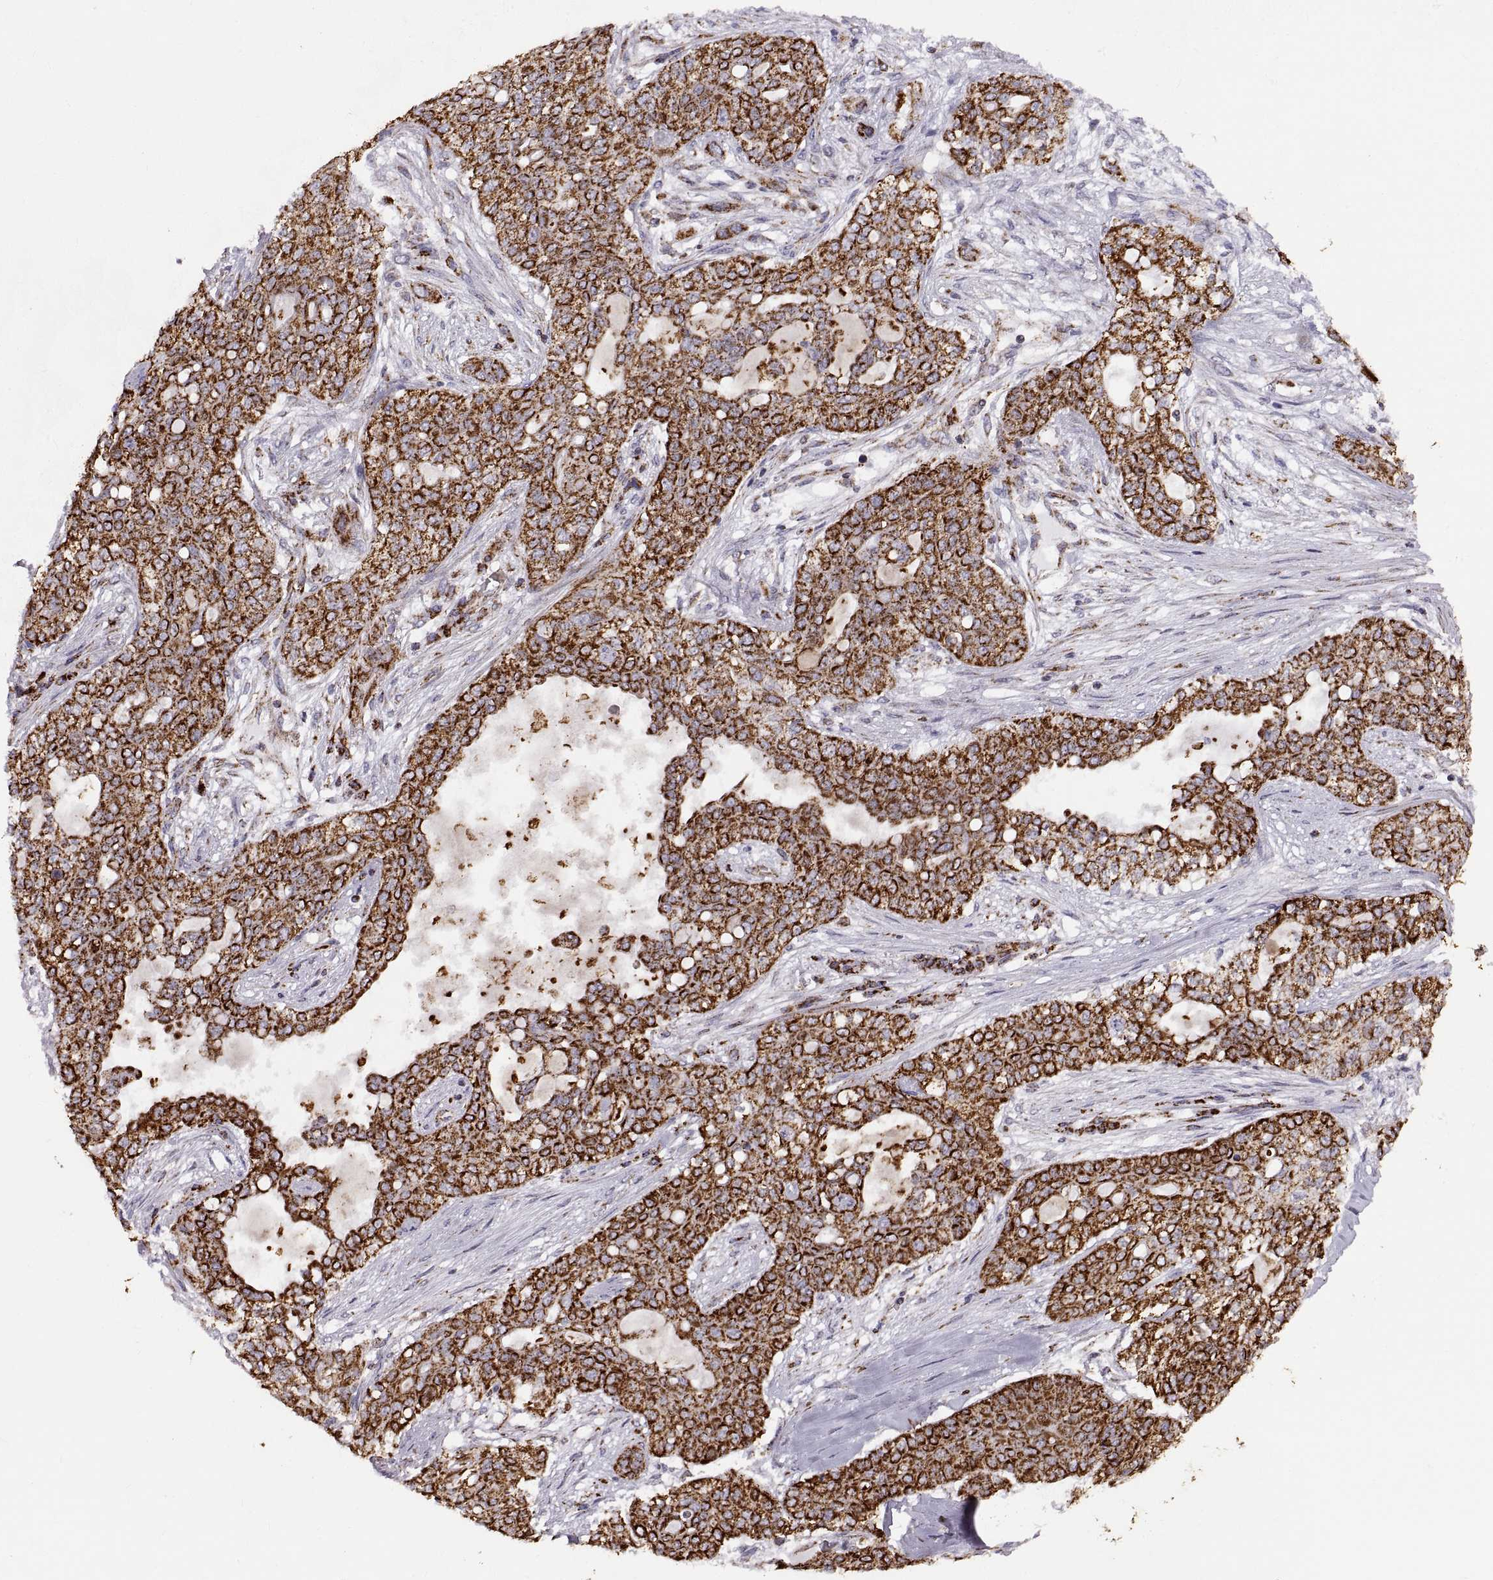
{"staining": {"intensity": "strong", "quantity": ">75%", "location": "cytoplasmic/membranous"}, "tissue": "lung cancer", "cell_type": "Tumor cells", "image_type": "cancer", "snomed": [{"axis": "morphology", "description": "Squamous cell carcinoma, NOS"}, {"axis": "topography", "description": "Lung"}], "caption": "Immunohistochemical staining of human lung squamous cell carcinoma exhibits high levels of strong cytoplasmic/membranous protein positivity in about >75% of tumor cells. The staining was performed using DAB (3,3'-diaminobenzidine), with brown indicating positive protein expression. Nuclei are stained blue with hematoxylin.", "gene": "ARSD", "patient": {"sex": "female", "age": 70}}